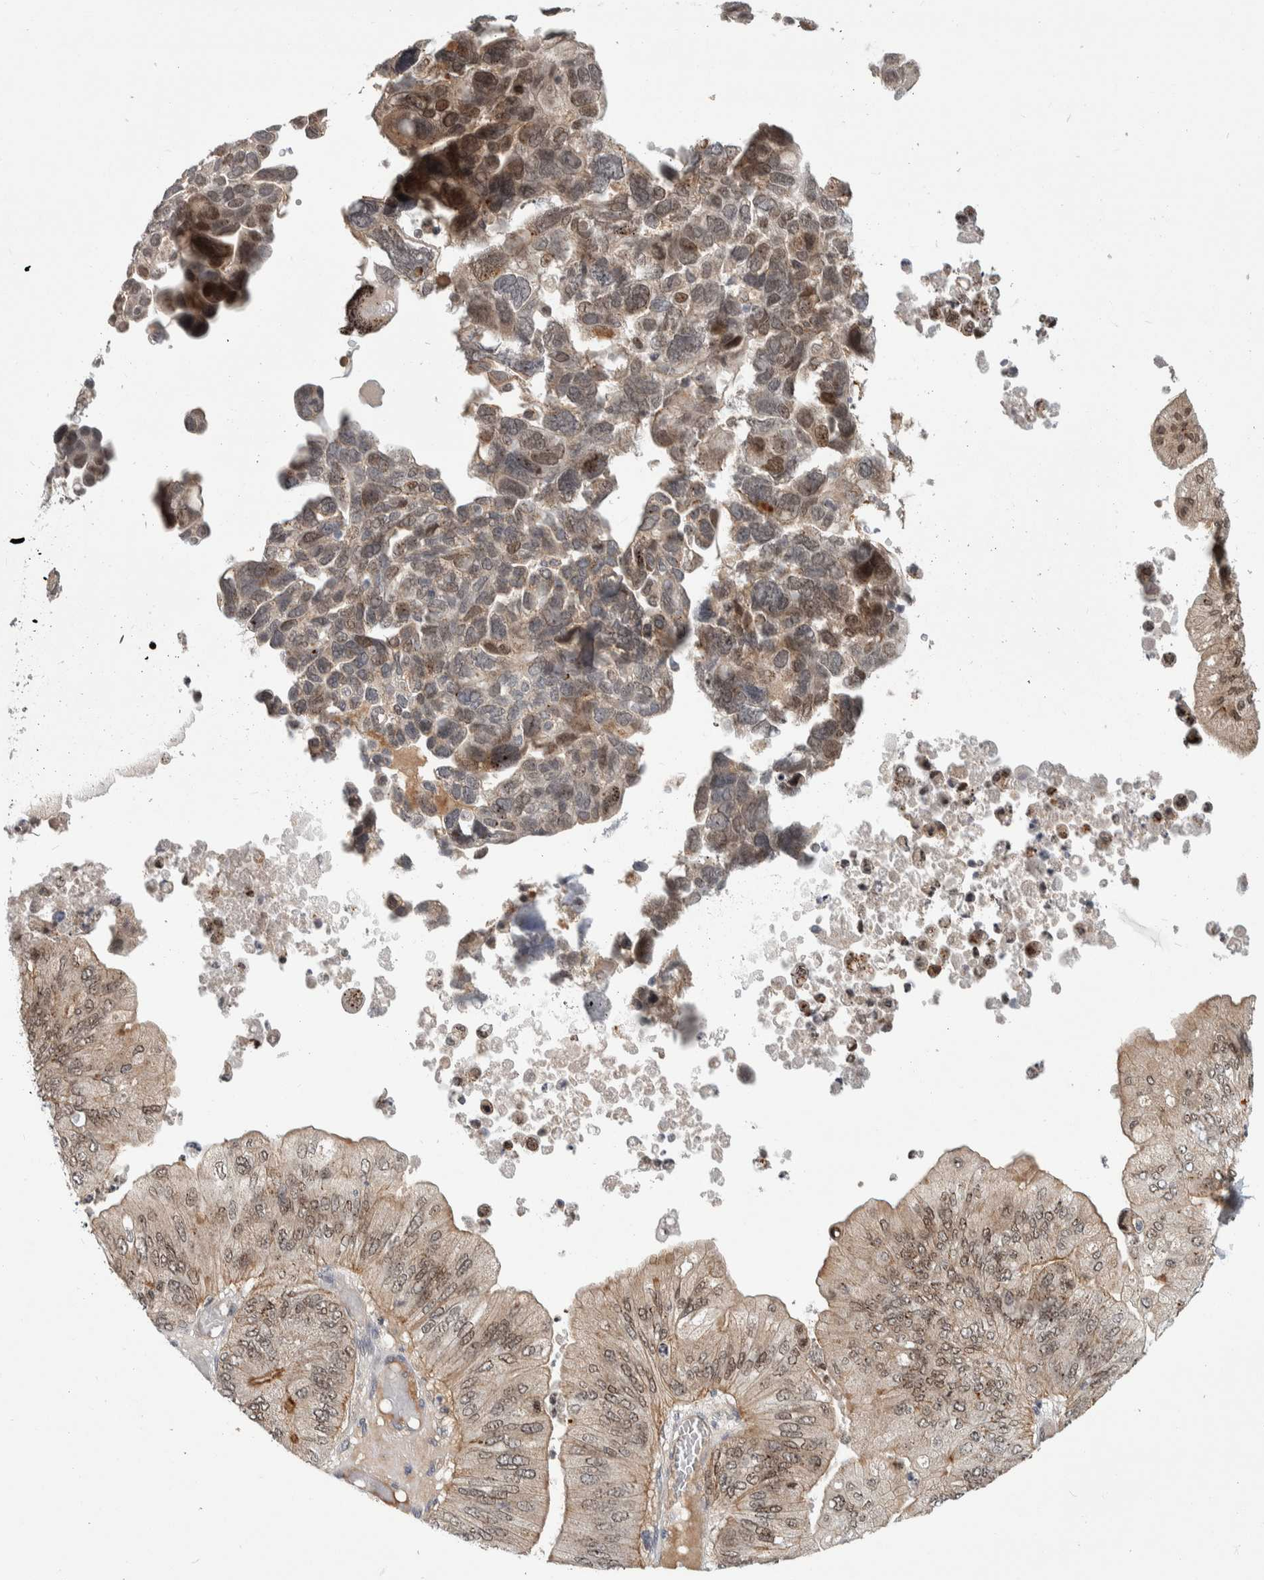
{"staining": {"intensity": "moderate", "quantity": ">75%", "location": "cytoplasmic/membranous,nuclear"}, "tissue": "ovarian cancer", "cell_type": "Tumor cells", "image_type": "cancer", "snomed": [{"axis": "morphology", "description": "Cystadenocarcinoma, mucinous, NOS"}, {"axis": "topography", "description": "Ovary"}], "caption": "High-magnification brightfield microscopy of mucinous cystadenocarcinoma (ovarian) stained with DAB (brown) and counterstained with hematoxylin (blue). tumor cells exhibit moderate cytoplasmic/membranous and nuclear staining is appreciated in approximately>75% of cells.", "gene": "MSL1", "patient": {"sex": "female", "age": 61}}